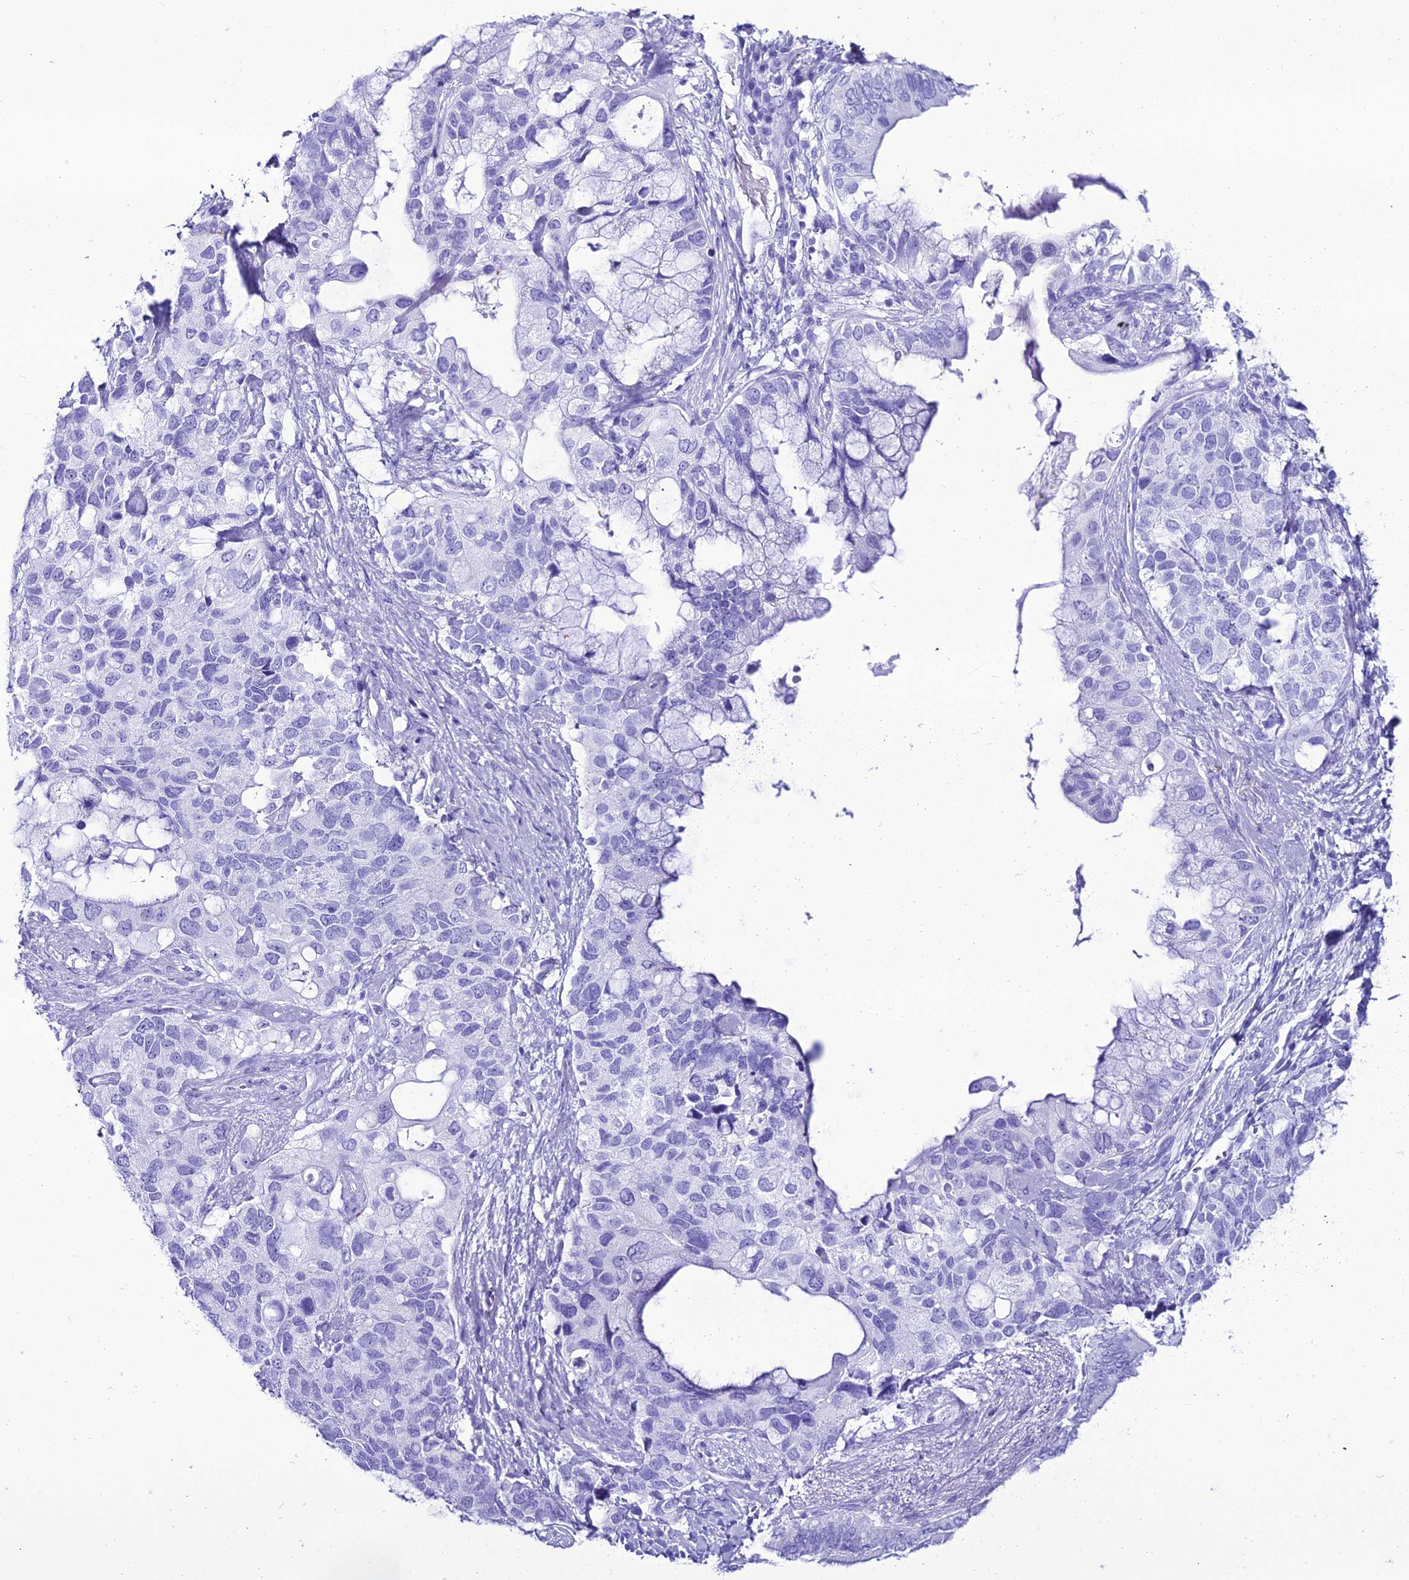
{"staining": {"intensity": "negative", "quantity": "none", "location": "none"}, "tissue": "pancreatic cancer", "cell_type": "Tumor cells", "image_type": "cancer", "snomed": [{"axis": "morphology", "description": "Adenocarcinoma, NOS"}, {"axis": "topography", "description": "Pancreas"}], "caption": "Tumor cells are negative for brown protein staining in adenocarcinoma (pancreatic).", "gene": "PNMA5", "patient": {"sex": "female", "age": 56}}